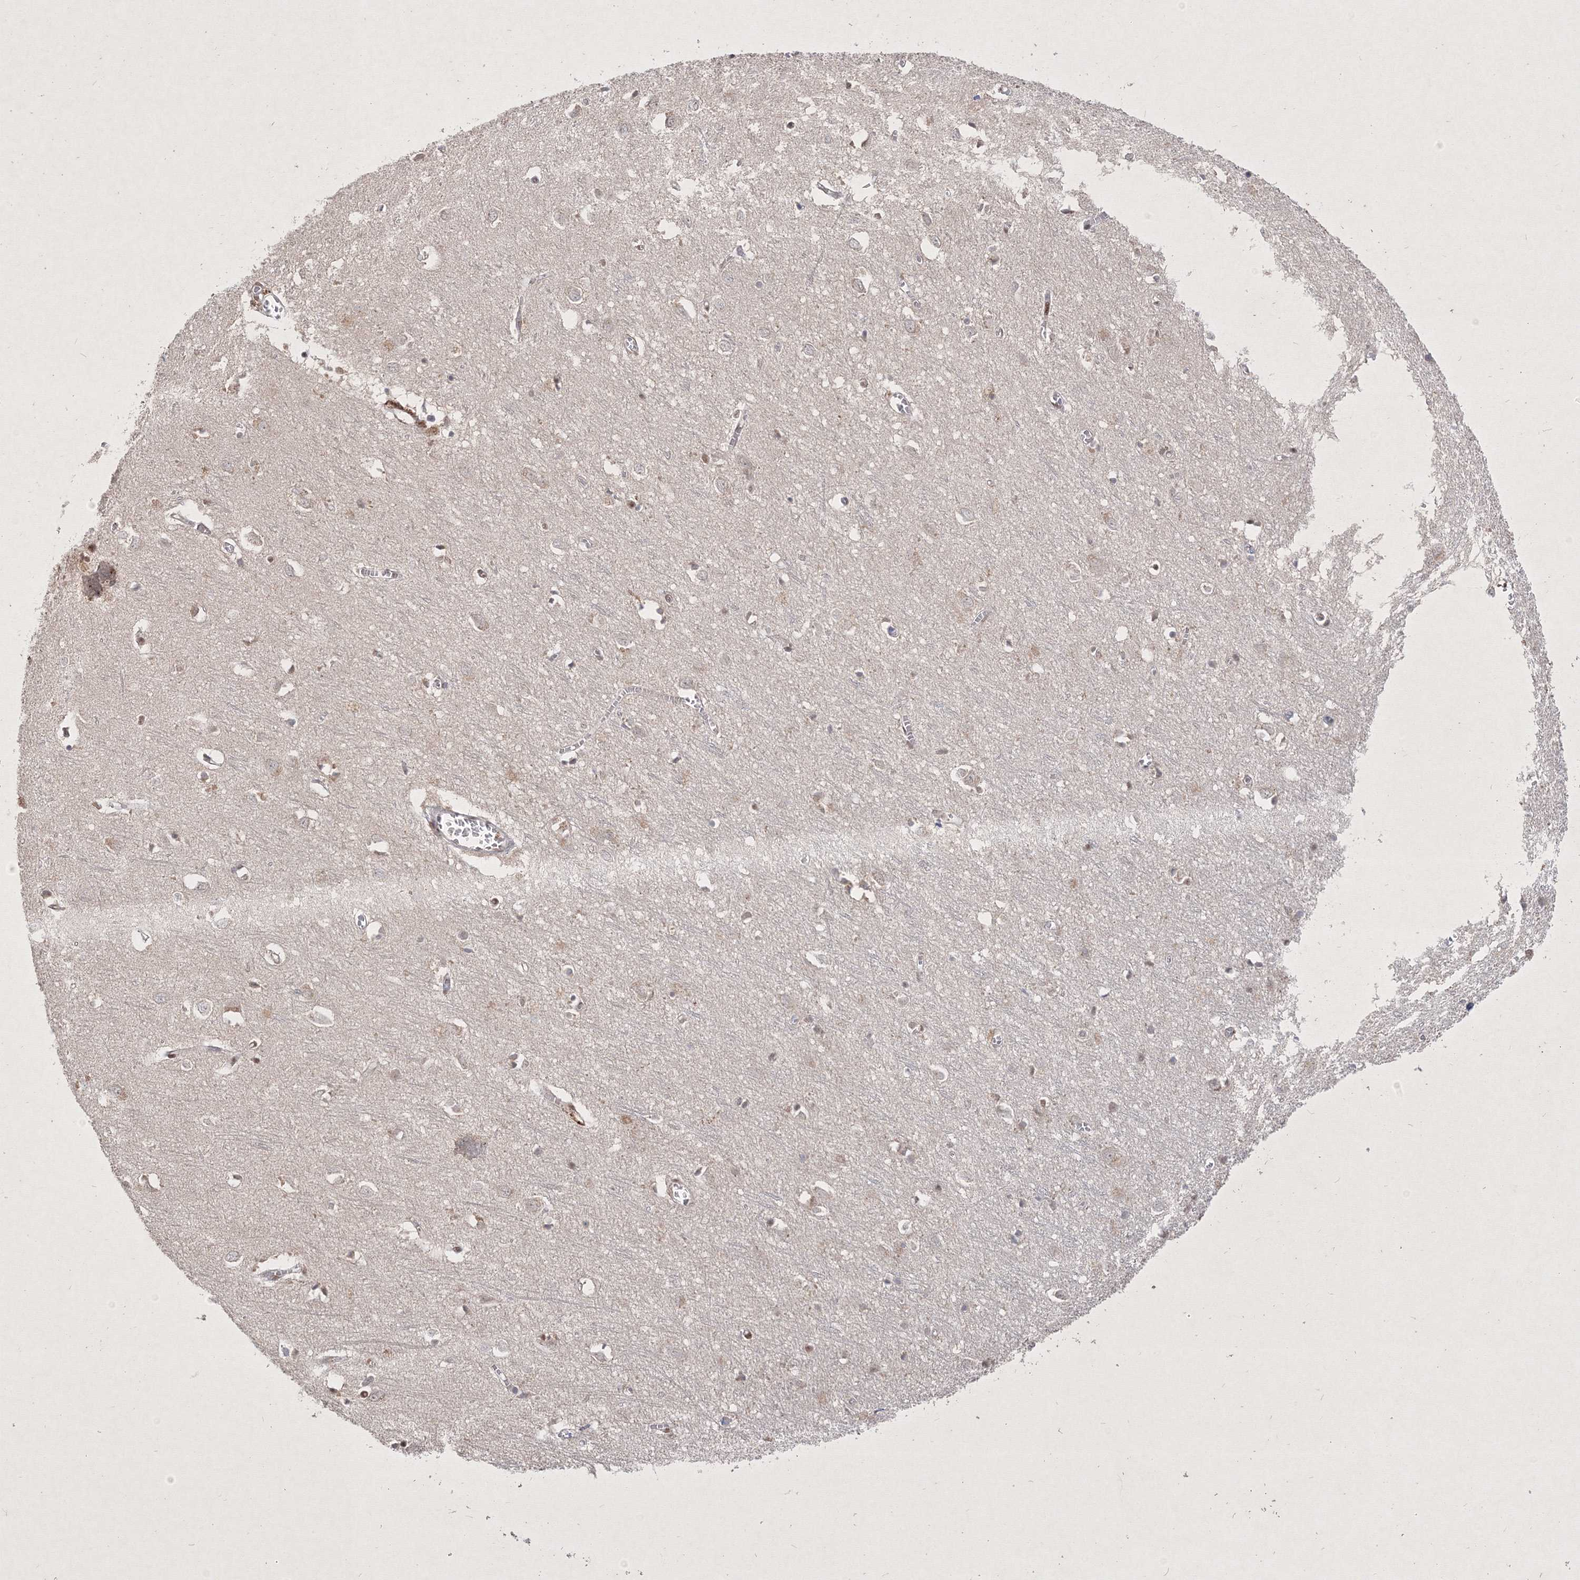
{"staining": {"intensity": "negative", "quantity": "none", "location": "none"}, "tissue": "cerebral cortex", "cell_type": "Endothelial cells", "image_type": "normal", "snomed": [{"axis": "morphology", "description": "Normal tissue, NOS"}, {"axis": "topography", "description": "Cerebral cortex"}], "caption": "This is an IHC photomicrograph of benign human cerebral cortex. There is no staining in endothelial cells.", "gene": "TAB1", "patient": {"sex": "female", "age": 64}}